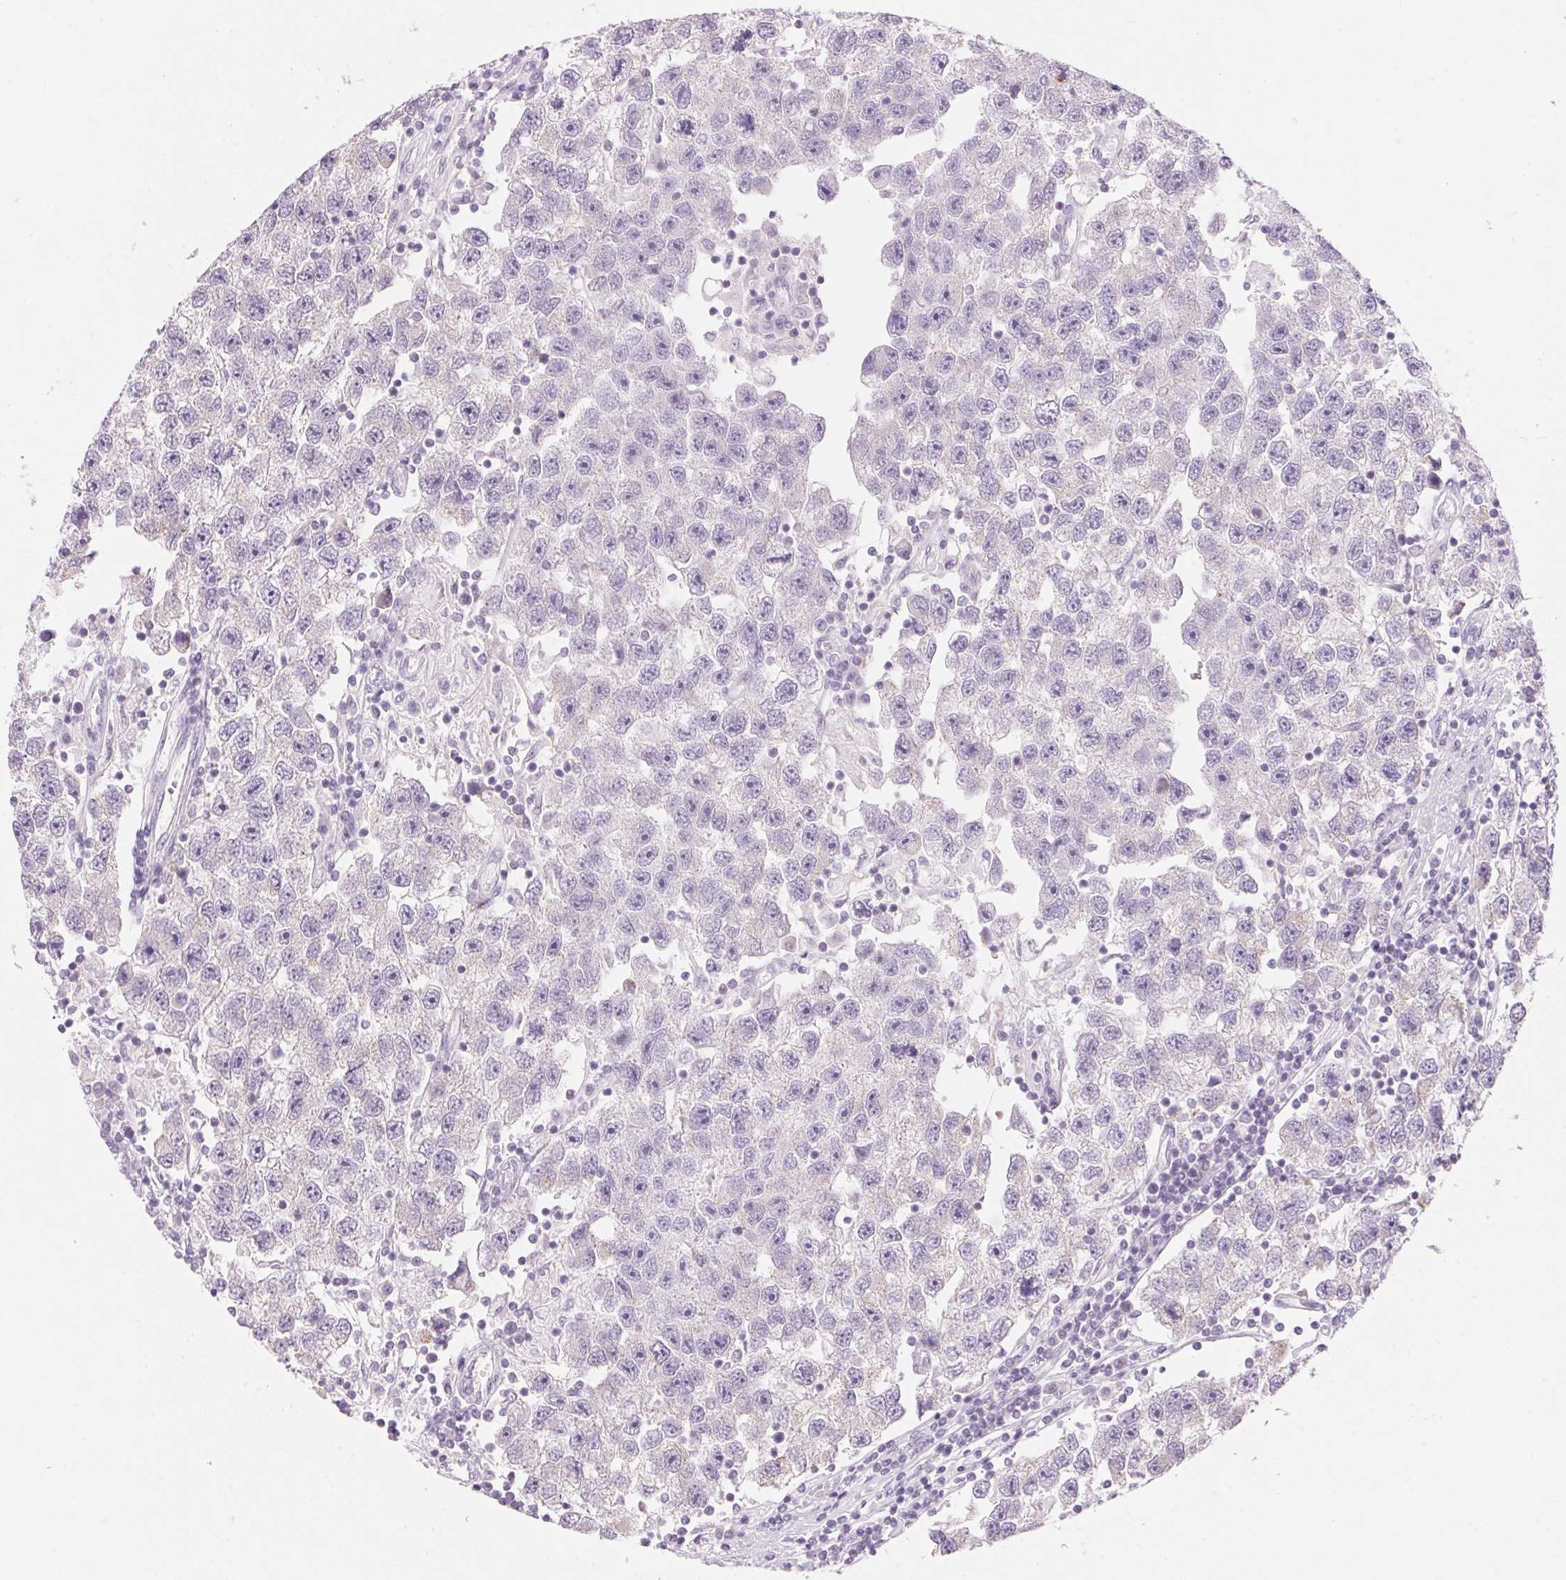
{"staining": {"intensity": "negative", "quantity": "none", "location": "none"}, "tissue": "testis cancer", "cell_type": "Tumor cells", "image_type": "cancer", "snomed": [{"axis": "morphology", "description": "Seminoma, NOS"}, {"axis": "topography", "description": "Testis"}], "caption": "Tumor cells show no significant protein positivity in testis cancer.", "gene": "CYP11B1", "patient": {"sex": "male", "age": 26}}